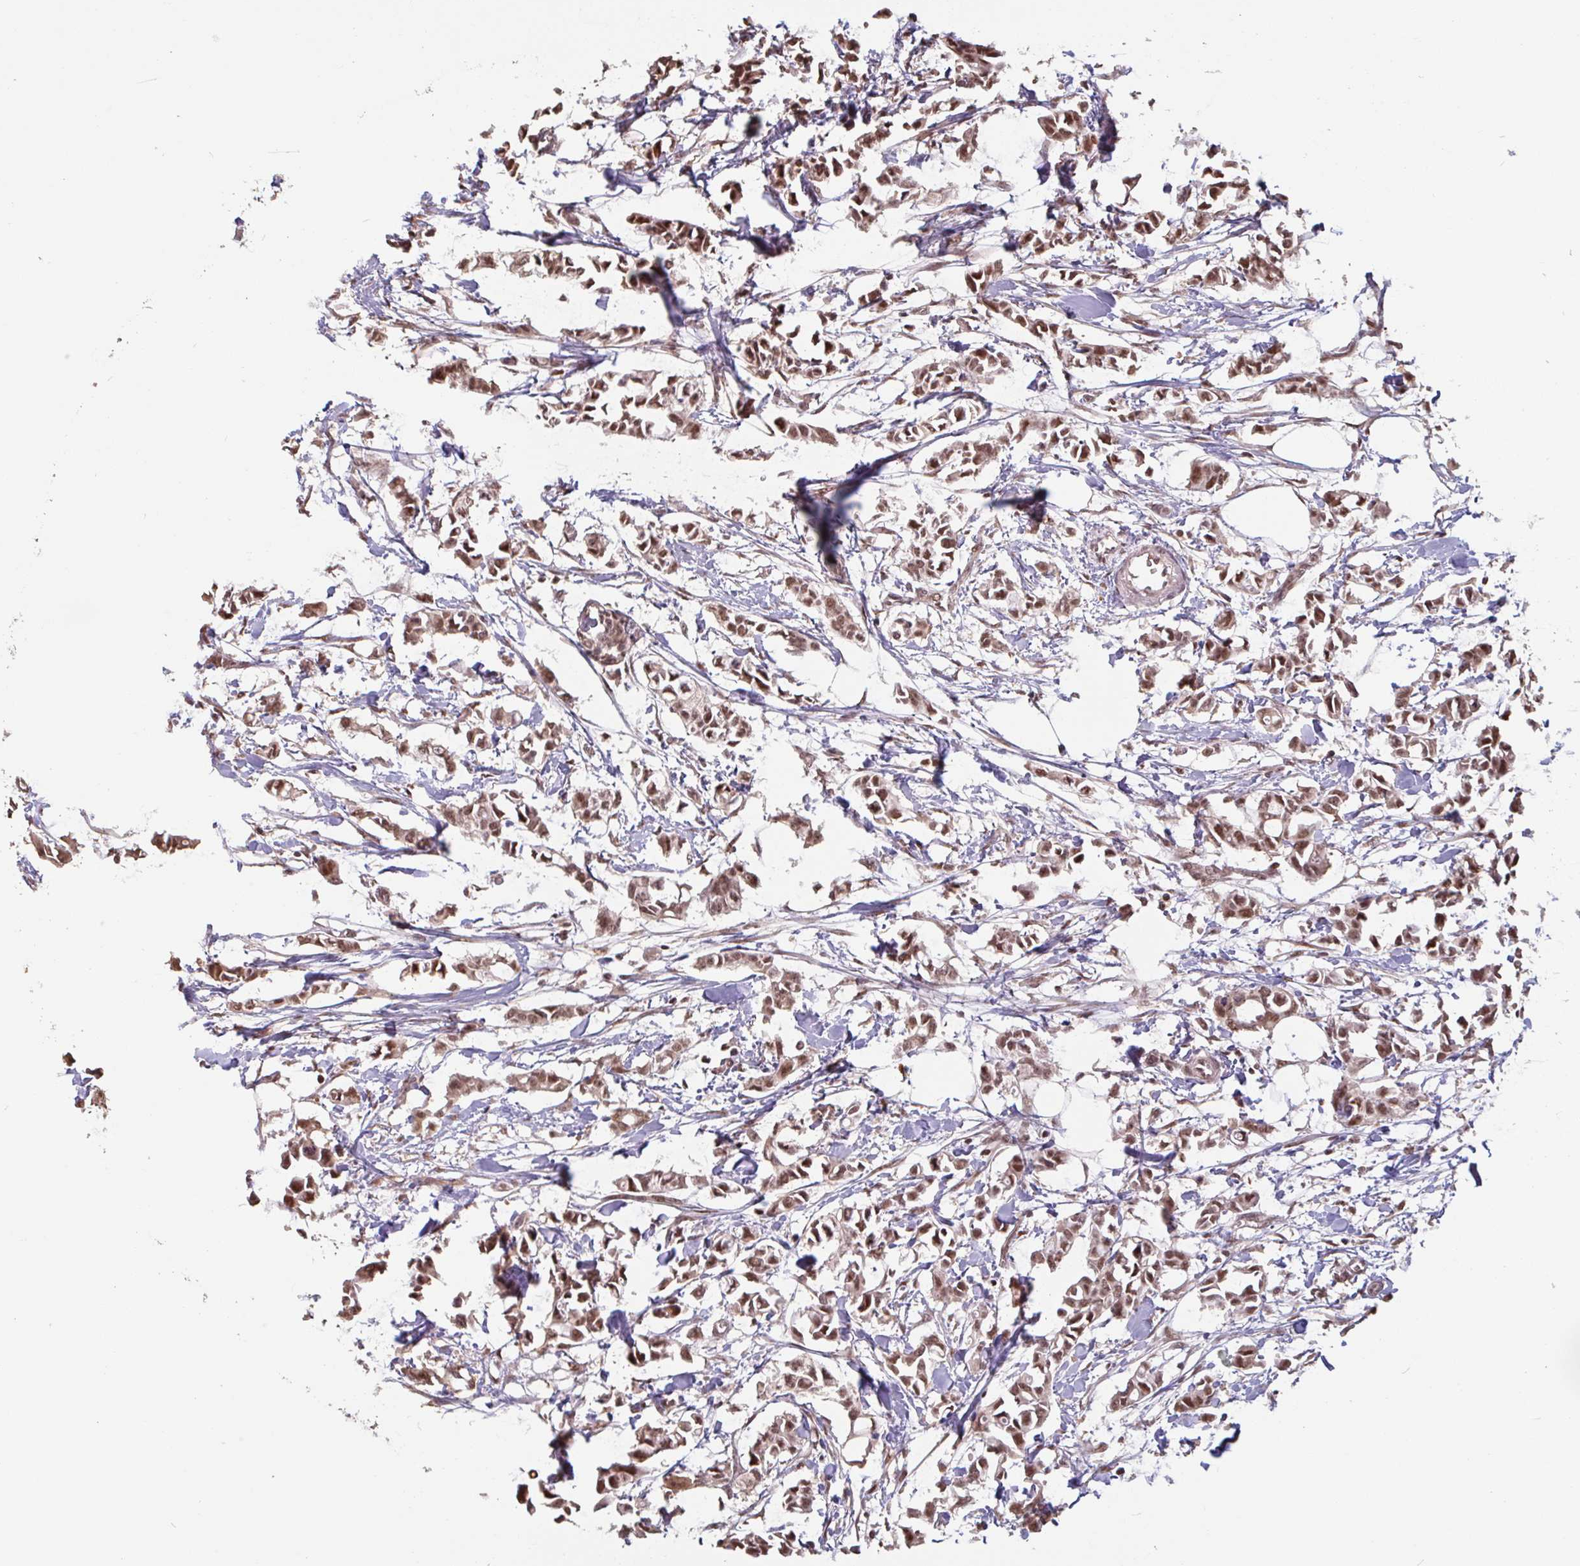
{"staining": {"intensity": "moderate", "quantity": ">75%", "location": "nuclear"}, "tissue": "breast cancer", "cell_type": "Tumor cells", "image_type": "cancer", "snomed": [{"axis": "morphology", "description": "Duct carcinoma"}, {"axis": "topography", "description": "Breast"}], "caption": "Protein expression analysis of breast cancer exhibits moderate nuclear expression in approximately >75% of tumor cells. The protein of interest is shown in brown color, while the nuclei are stained blue.", "gene": "DR1", "patient": {"sex": "female", "age": 41}}